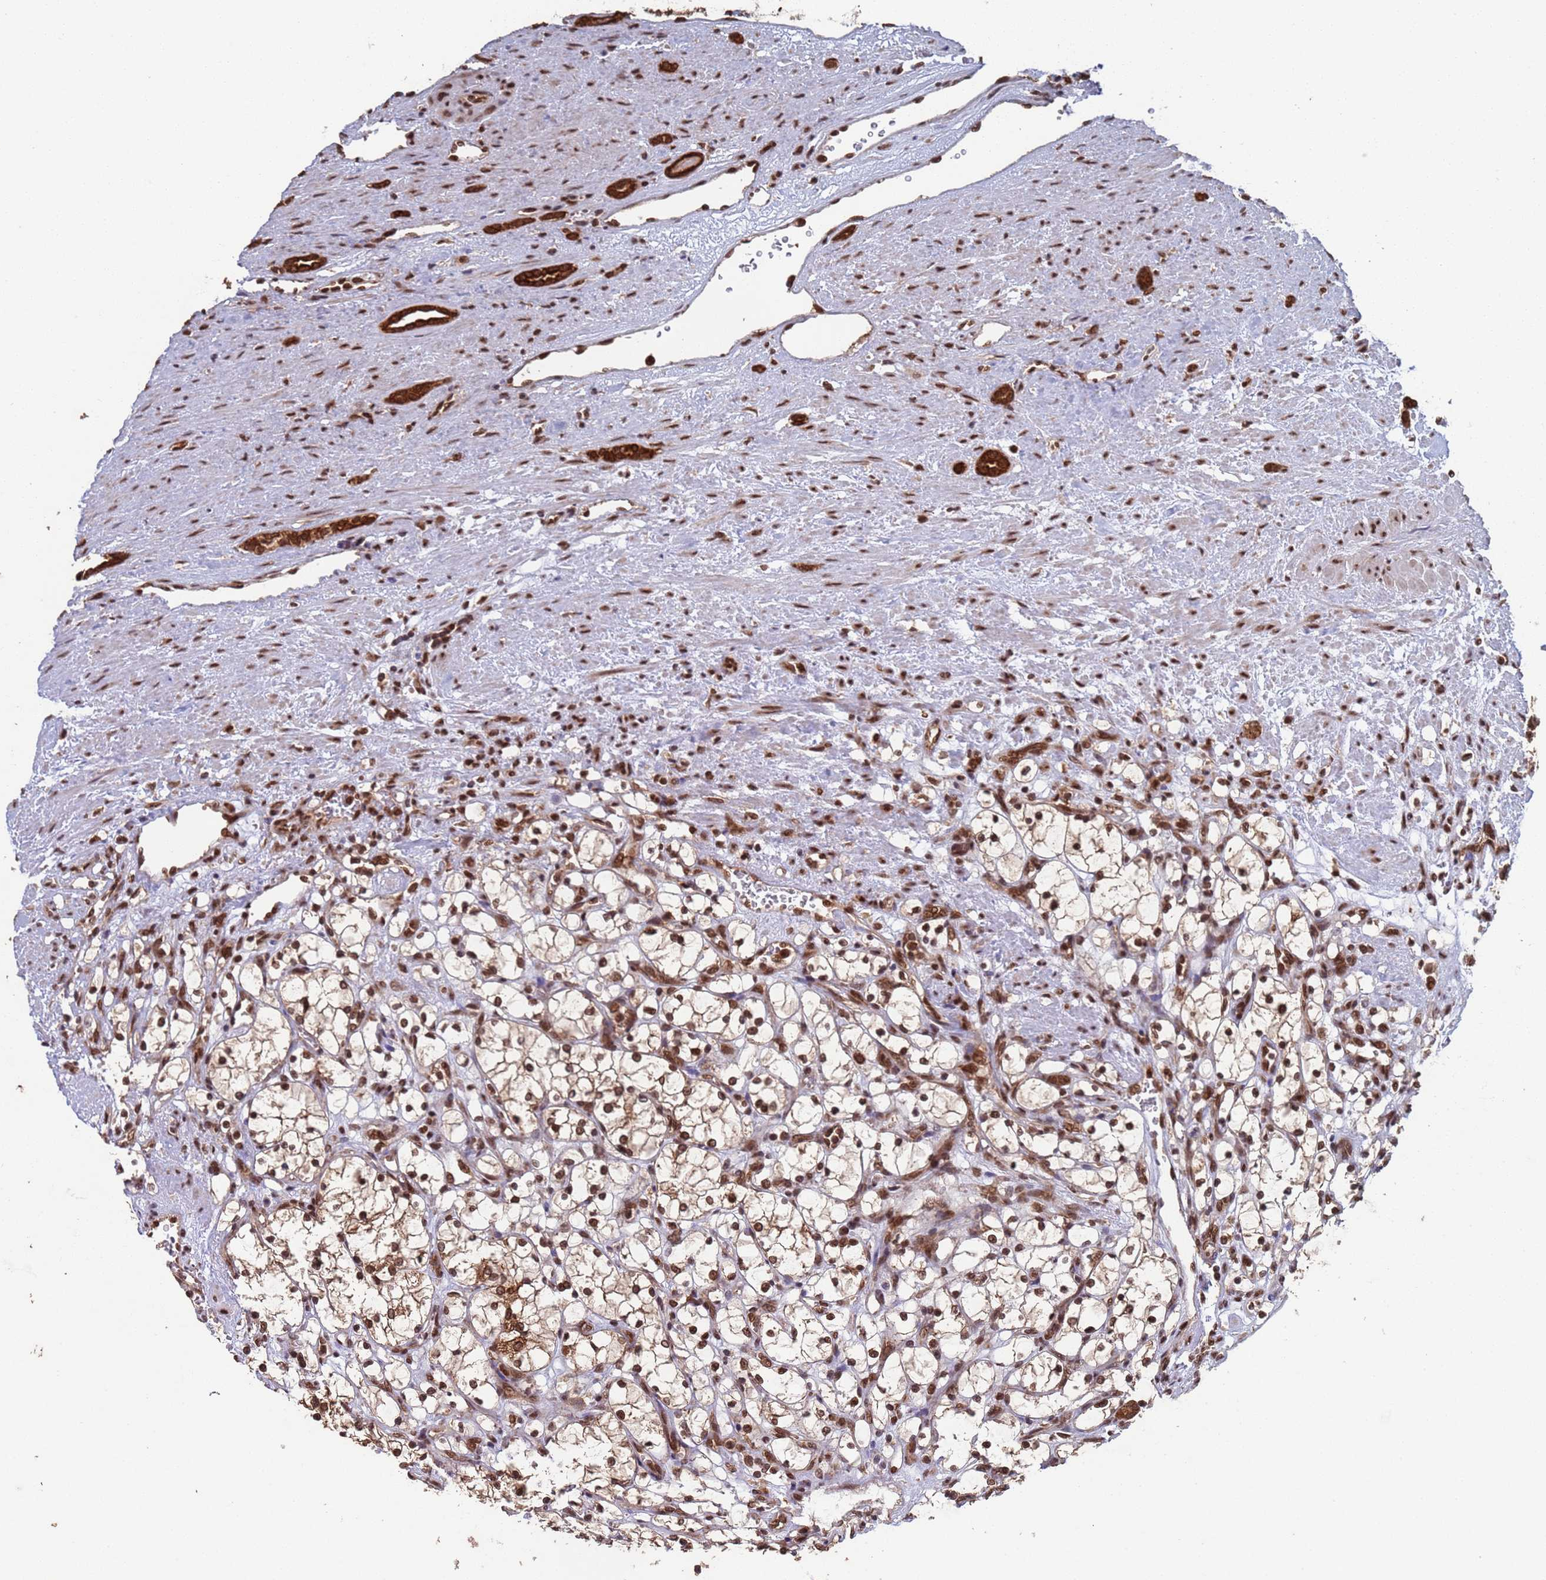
{"staining": {"intensity": "moderate", "quantity": ">75%", "location": "cytoplasmic/membranous,nuclear"}, "tissue": "renal cancer", "cell_type": "Tumor cells", "image_type": "cancer", "snomed": [{"axis": "morphology", "description": "Adenocarcinoma, NOS"}, {"axis": "topography", "description": "Kidney"}], "caption": "A histopathology image showing moderate cytoplasmic/membranous and nuclear staining in about >75% of tumor cells in renal cancer, as visualized by brown immunohistochemical staining.", "gene": "FUBP3", "patient": {"sex": "female", "age": 69}}